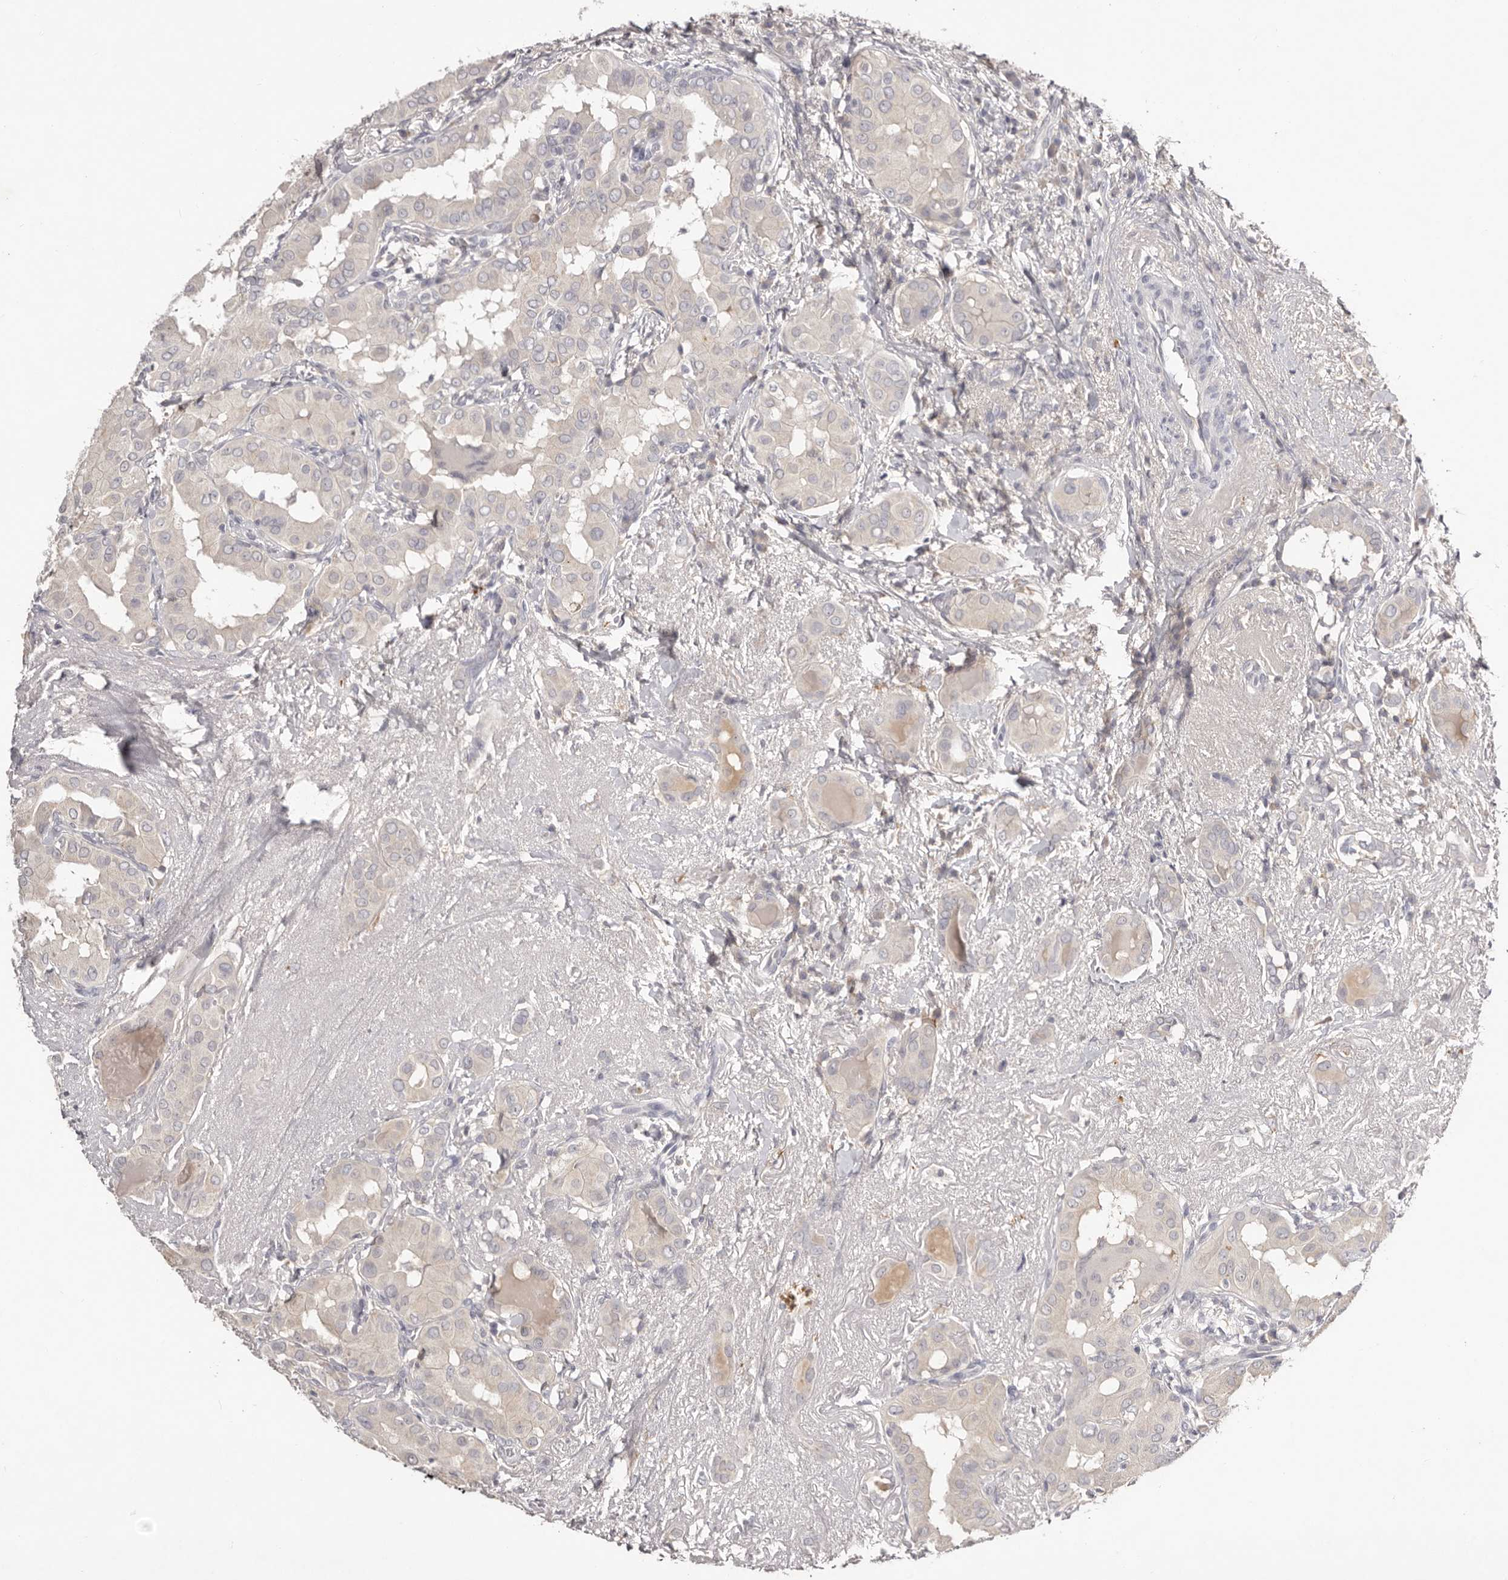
{"staining": {"intensity": "negative", "quantity": "none", "location": "none"}, "tissue": "thyroid cancer", "cell_type": "Tumor cells", "image_type": "cancer", "snomed": [{"axis": "morphology", "description": "Papillary adenocarcinoma, NOS"}, {"axis": "topography", "description": "Thyroid gland"}], "caption": "IHC micrograph of neoplastic tissue: thyroid papillary adenocarcinoma stained with DAB displays no significant protein staining in tumor cells.", "gene": "SCUBE2", "patient": {"sex": "male", "age": 33}}